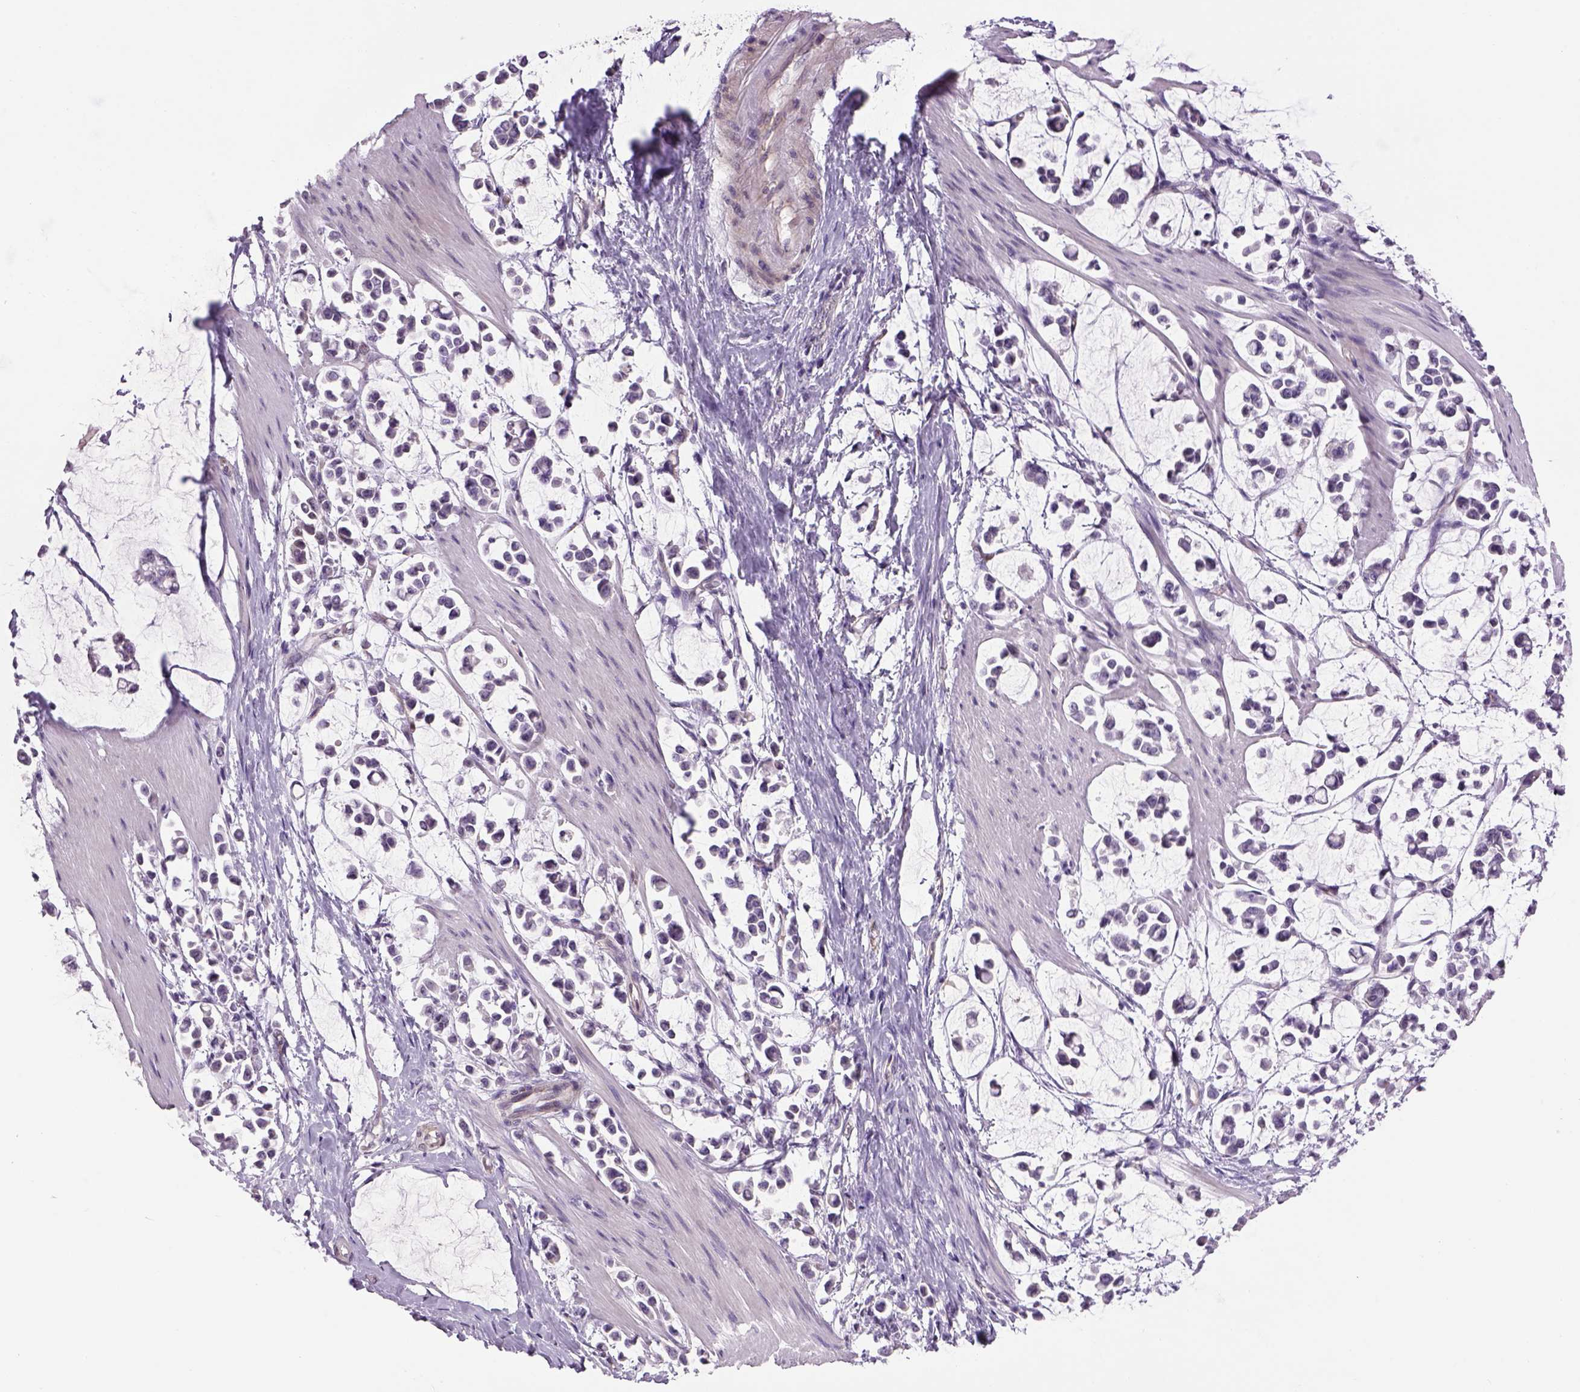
{"staining": {"intensity": "negative", "quantity": "none", "location": "none"}, "tissue": "stomach cancer", "cell_type": "Tumor cells", "image_type": "cancer", "snomed": [{"axis": "morphology", "description": "Adenocarcinoma, NOS"}, {"axis": "topography", "description": "Stomach"}], "caption": "Stomach cancer (adenocarcinoma) stained for a protein using immunohistochemistry (IHC) shows no staining tumor cells.", "gene": "PRRT1", "patient": {"sex": "male", "age": 82}}